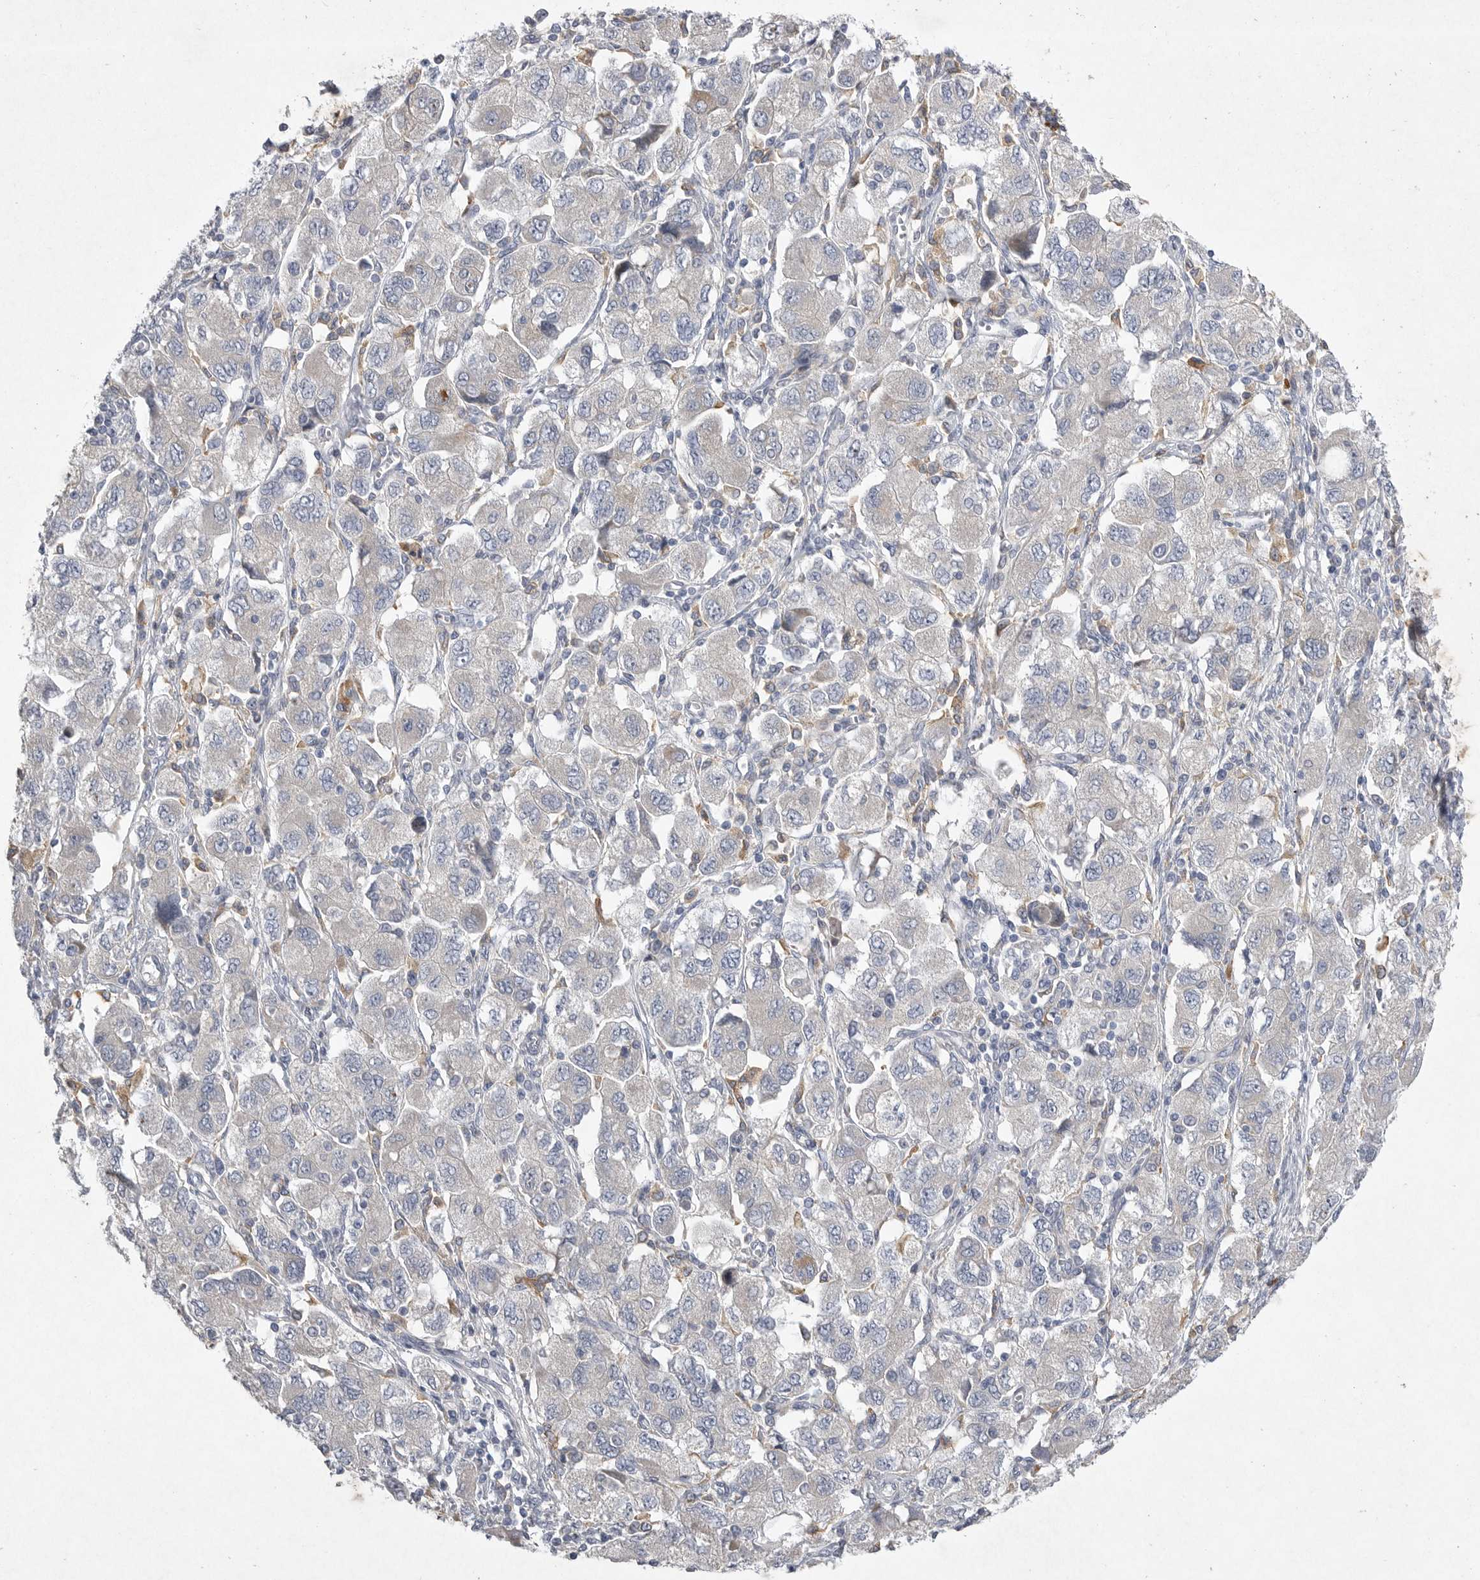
{"staining": {"intensity": "negative", "quantity": "none", "location": "none"}, "tissue": "ovarian cancer", "cell_type": "Tumor cells", "image_type": "cancer", "snomed": [{"axis": "morphology", "description": "Carcinoma, NOS"}, {"axis": "morphology", "description": "Cystadenocarcinoma, serous, NOS"}, {"axis": "topography", "description": "Ovary"}], "caption": "This is an immunohistochemistry micrograph of human serous cystadenocarcinoma (ovarian). There is no positivity in tumor cells.", "gene": "EDEM3", "patient": {"sex": "female", "age": 69}}